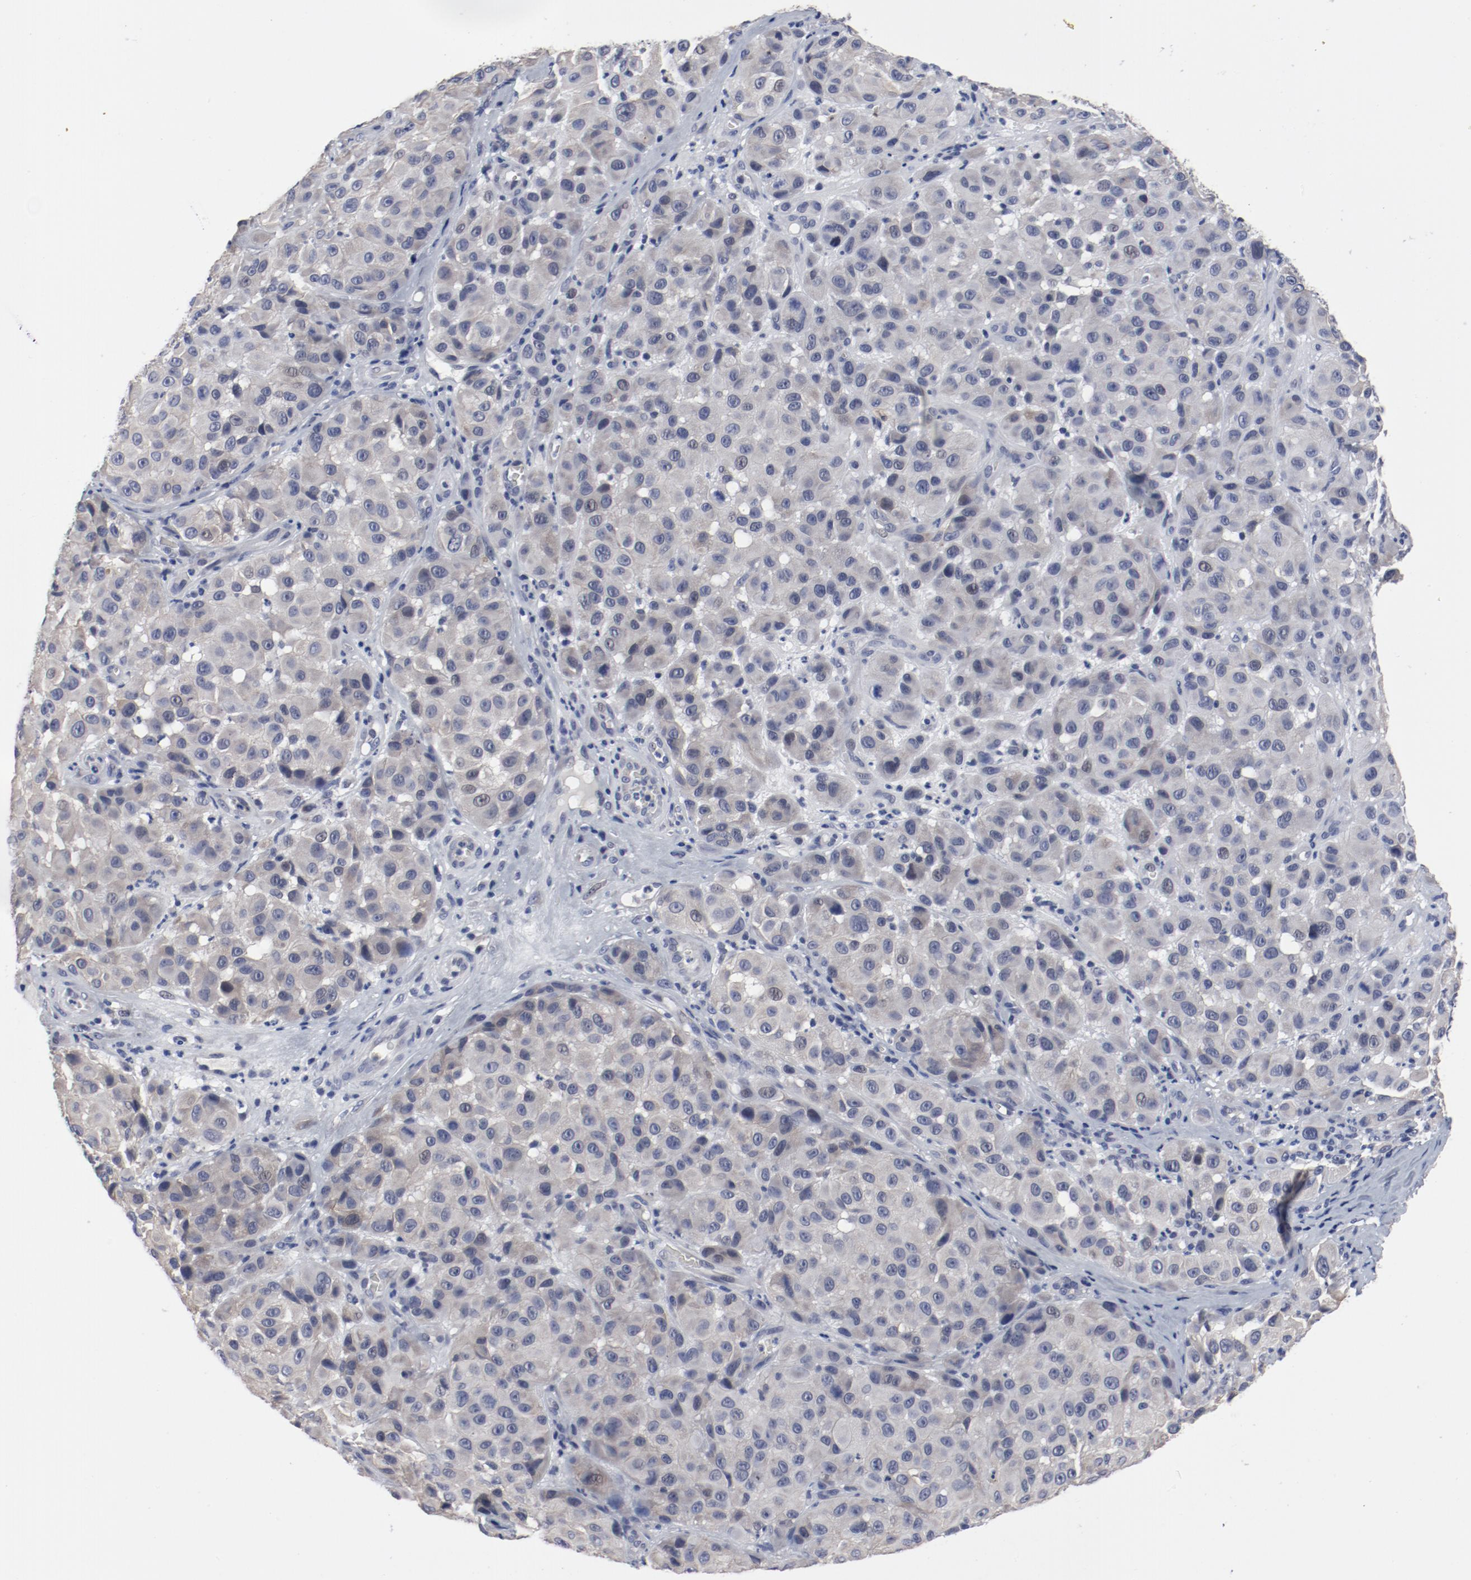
{"staining": {"intensity": "negative", "quantity": "none", "location": "none"}, "tissue": "melanoma", "cell_type": "Tumor cells", "image_type": "cancer", "snomed": [{"axis": "morphology", "description": "Malignant melanoma, NOS"}, {"axis": "topography", "description": "Skin"}], "caption": "Immunohistochemistry of melanoma exhibits no staining in tumor cells.", "gene": "ANKLE2", "patient": {"sex": "female", "age": 21}}